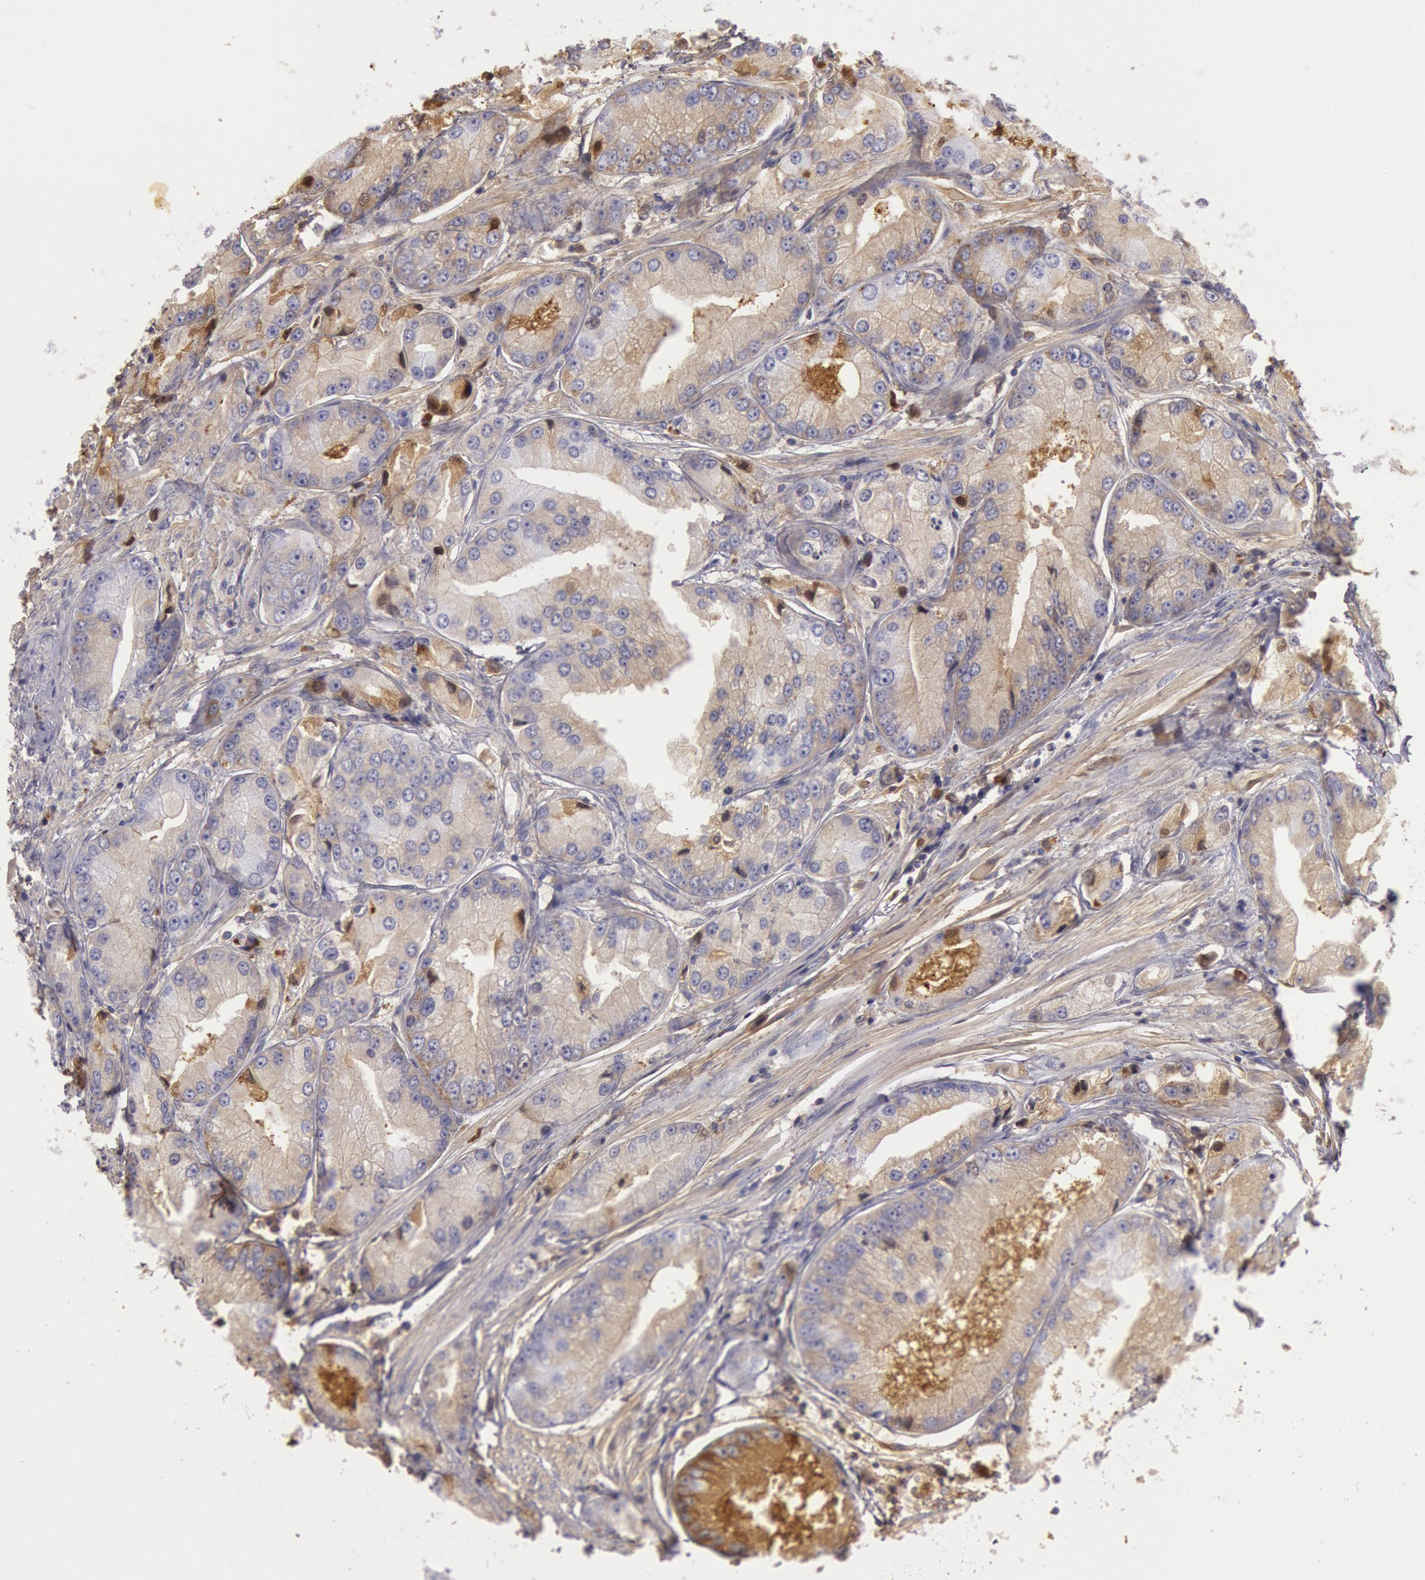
{"staining": {"intensity": "moderate", "quantity": "25%-75%", "location": "cytoplasmic/membranous"}, "tissue": "prostate cancer", "cell_type": "Tumor cells", "image_type": "cancer", "snomed": [{"axis": "morphology", "description": "Adenocarcinoma, Medium grade"}, {"axis": "topography", "description": "Prostate"}], "caption": "Moderate cytoplasmic/membranous positivity is identified in approximately 25%-75% of tumor cells in prostate cancer (medium-grade adenocarcinoma).", "gene": "IGHG1", "patient": {"sex": "male", "age": 72}}